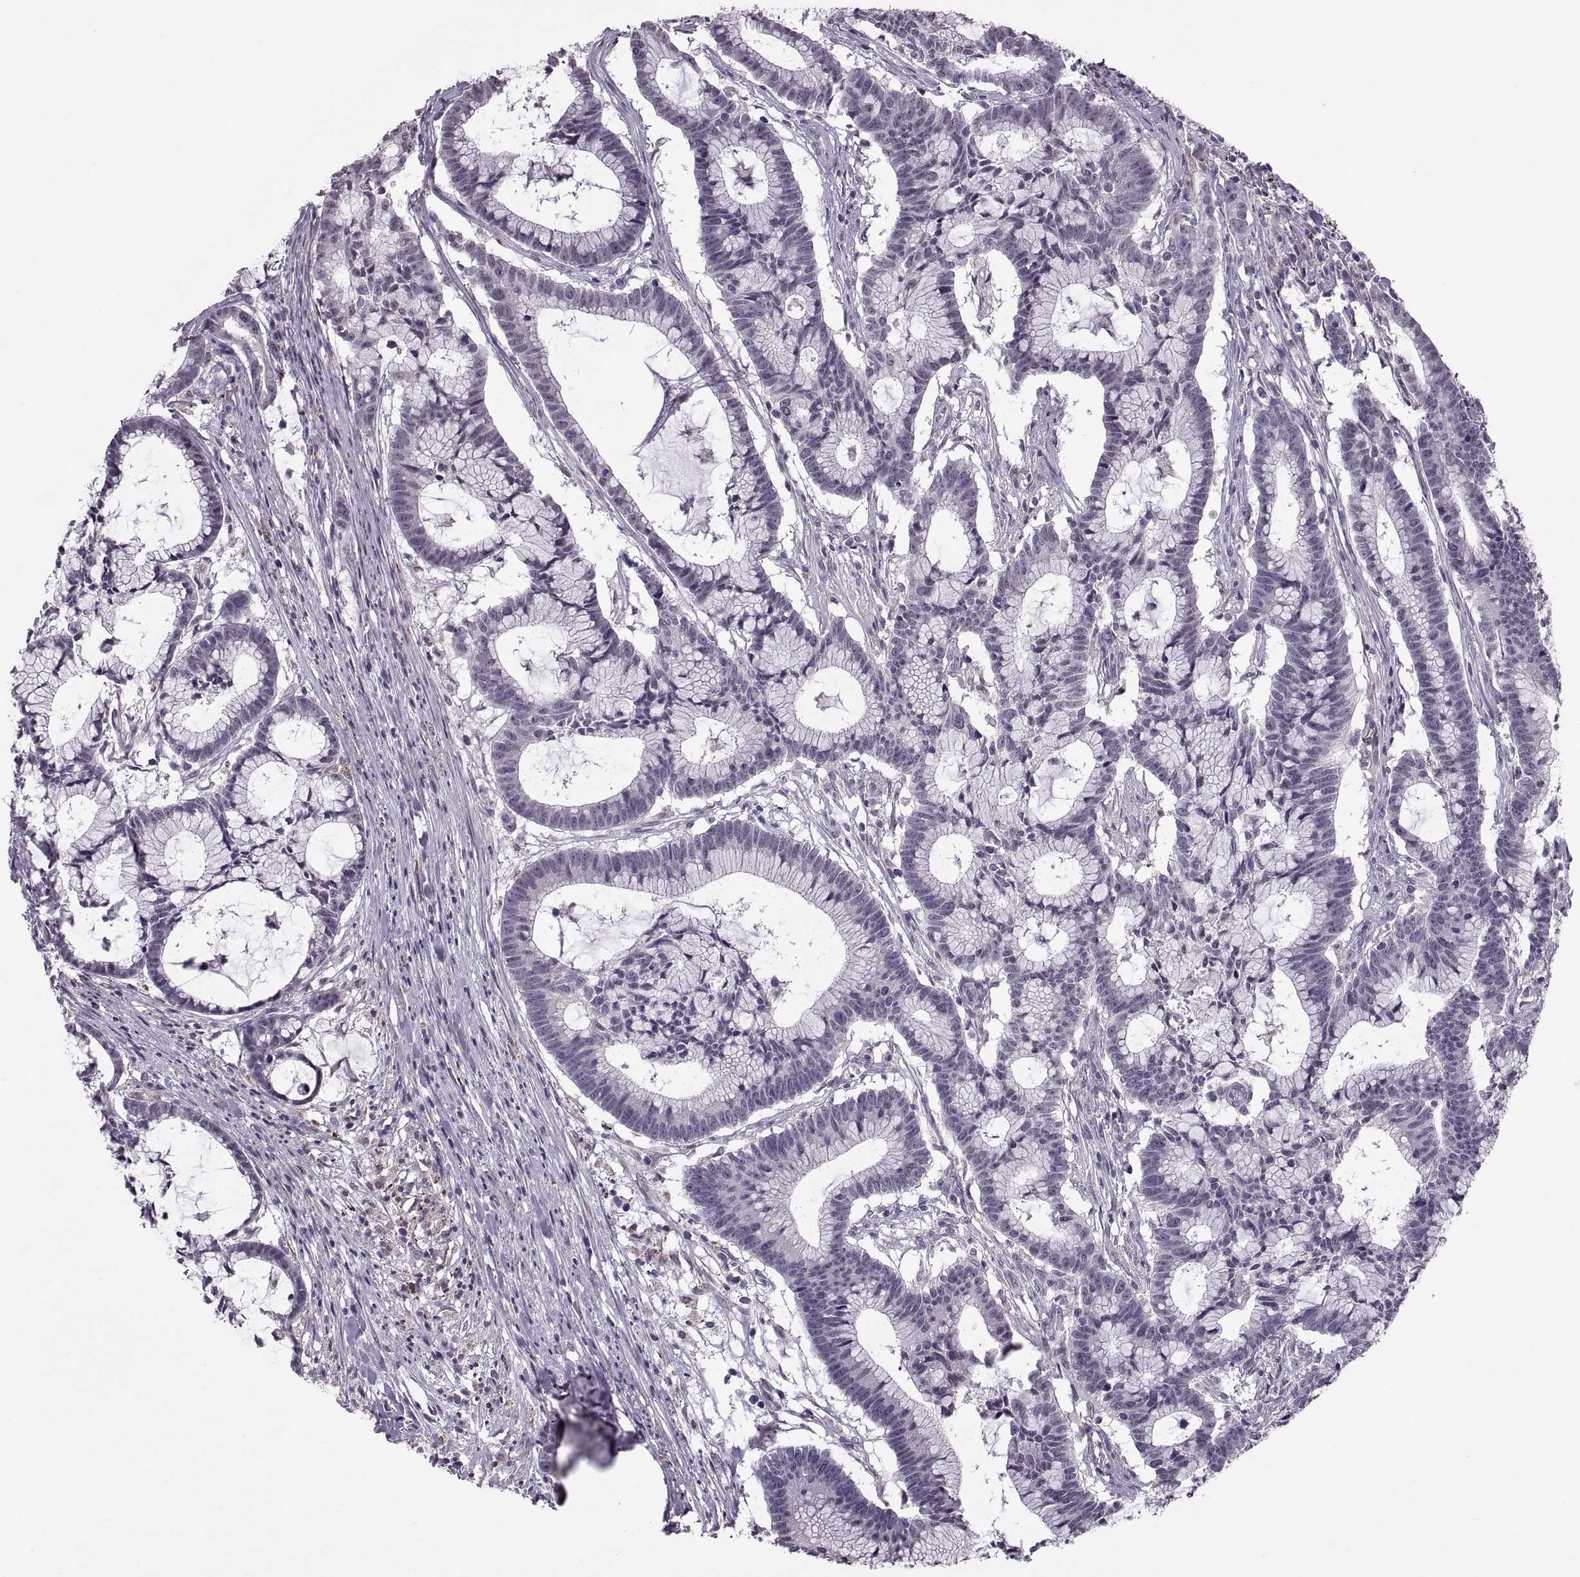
{"staining": {"intensity": "negative", "quantity": "none", "location": "none"}, "tissue": "colorectal cancer", "cell_type": "Tumor cells", "image_type": "cancer", "snomed": [{"axis": "morphology", "description": "Adenocarcinoma, NOS"}, {"axis": "topography", "description": "Colon"}], "caption": "An immunohistochemistry image of adenocarcinoma (colorectal) is shown. There is no staining in tumor cells of adenocarcinoma (colorectal). The staining is performed using DAB (3,3'-diaminobenzidine) brown chromogen with nuclei counter-stained in using hematoxylin.", "gene": "OTP", "patient": {"sex": "female", "age": 78}}